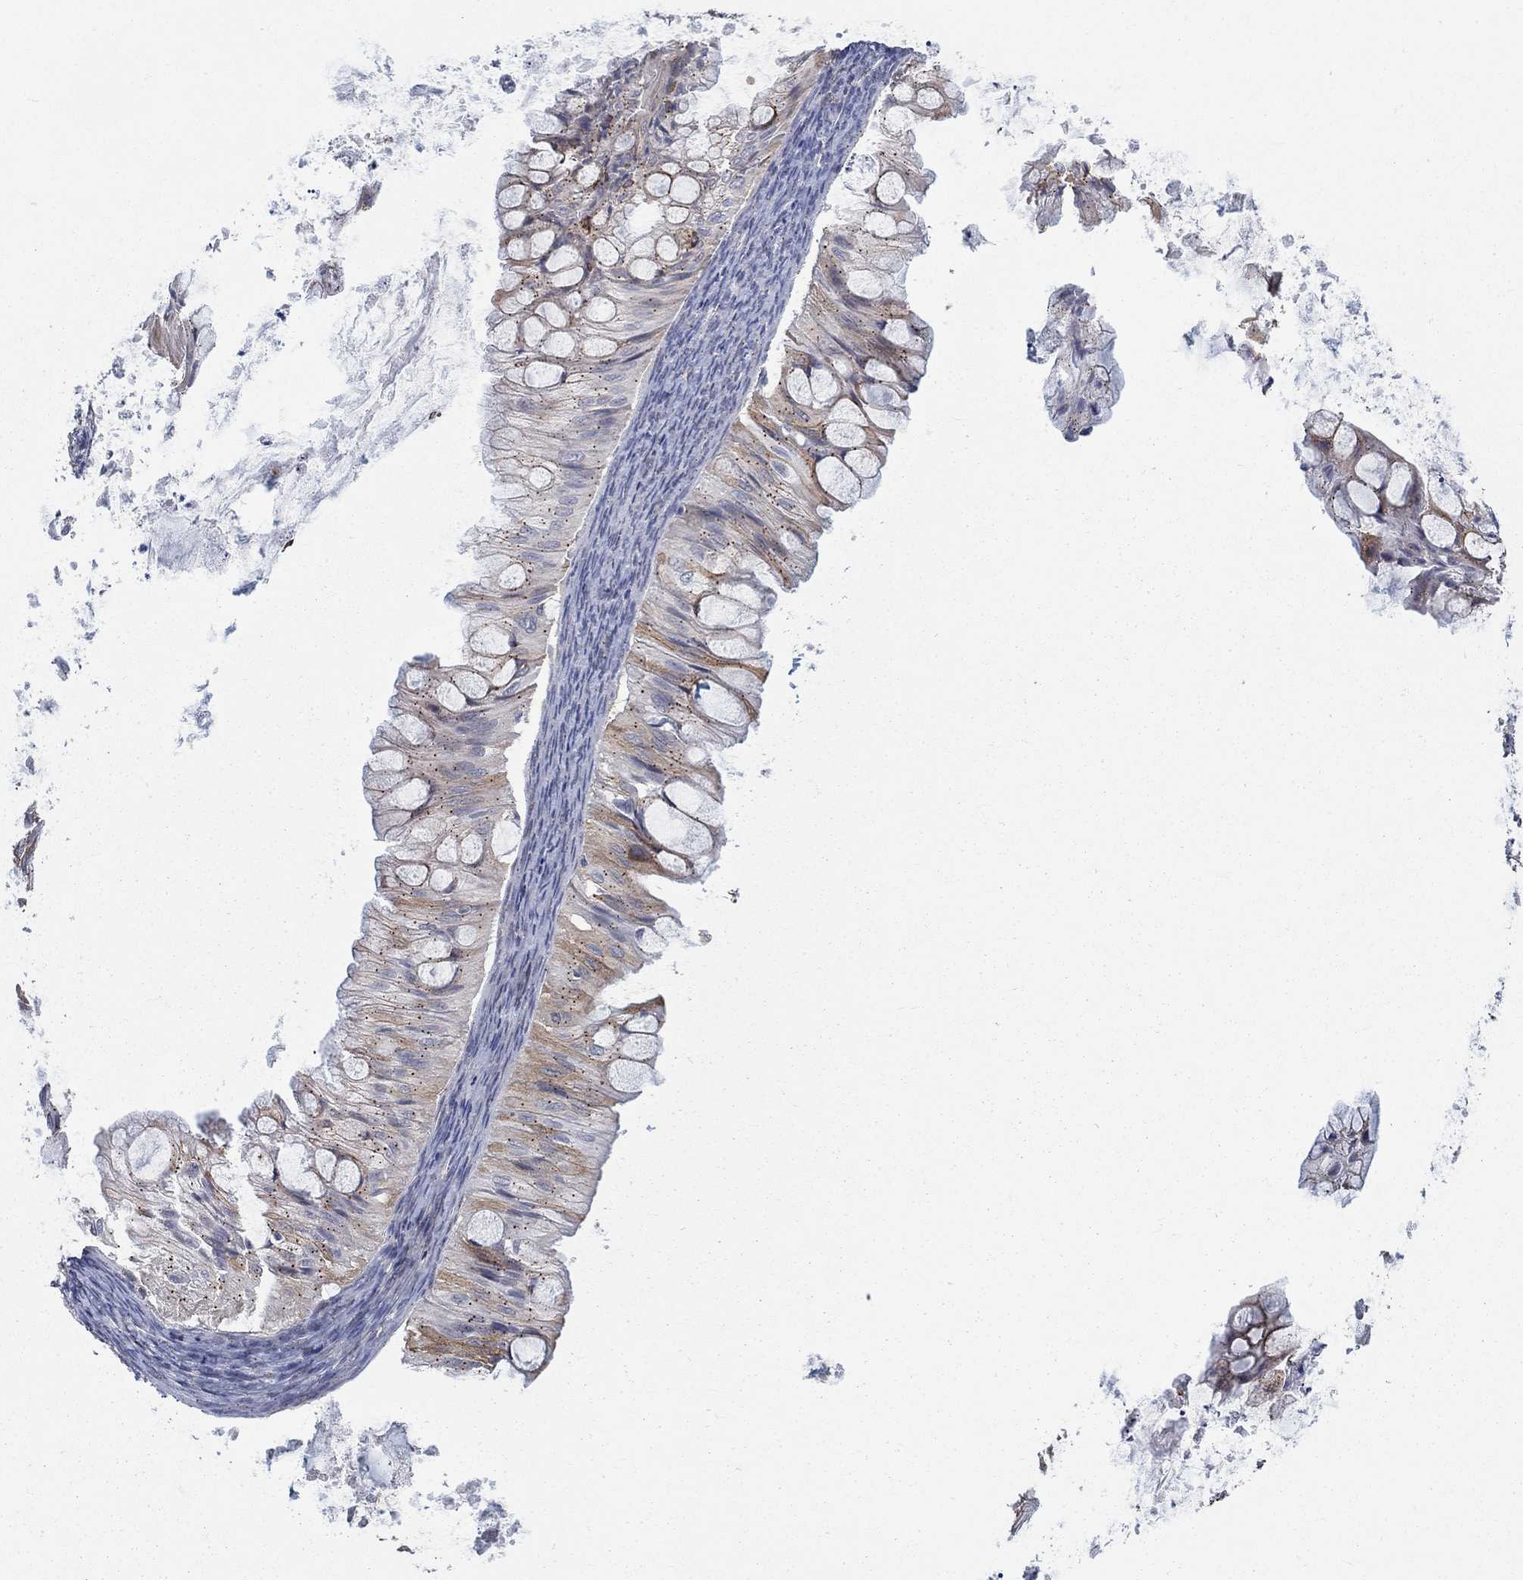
{"staining": {"intensity": "moderate", "quantity": ">75%", "location": "cytoplasmic/membranous"}, "tissue": "ovarian cancer", "cell_type": "Tumor cells", "image_type": "cancer", "snomed": [{"axis": "morphology", "description": "Cystadenocarcinoma, mucinous, NOS"}, {"axis": "topography", "description": "Ovary"}], "caption": "Protein expression analysis of human mucinous cystadenocarcinoma (ovarian) reveals moderate cytoplasmic/membranous staining in approximately >75% of tumor cells. (DAB (3,3'-diaminobenzidine) IHC, brown staining for protein, blue staining for nuclei).", "gene": "SH3RF1", "patient": {"sex": "female", "age": 57}}